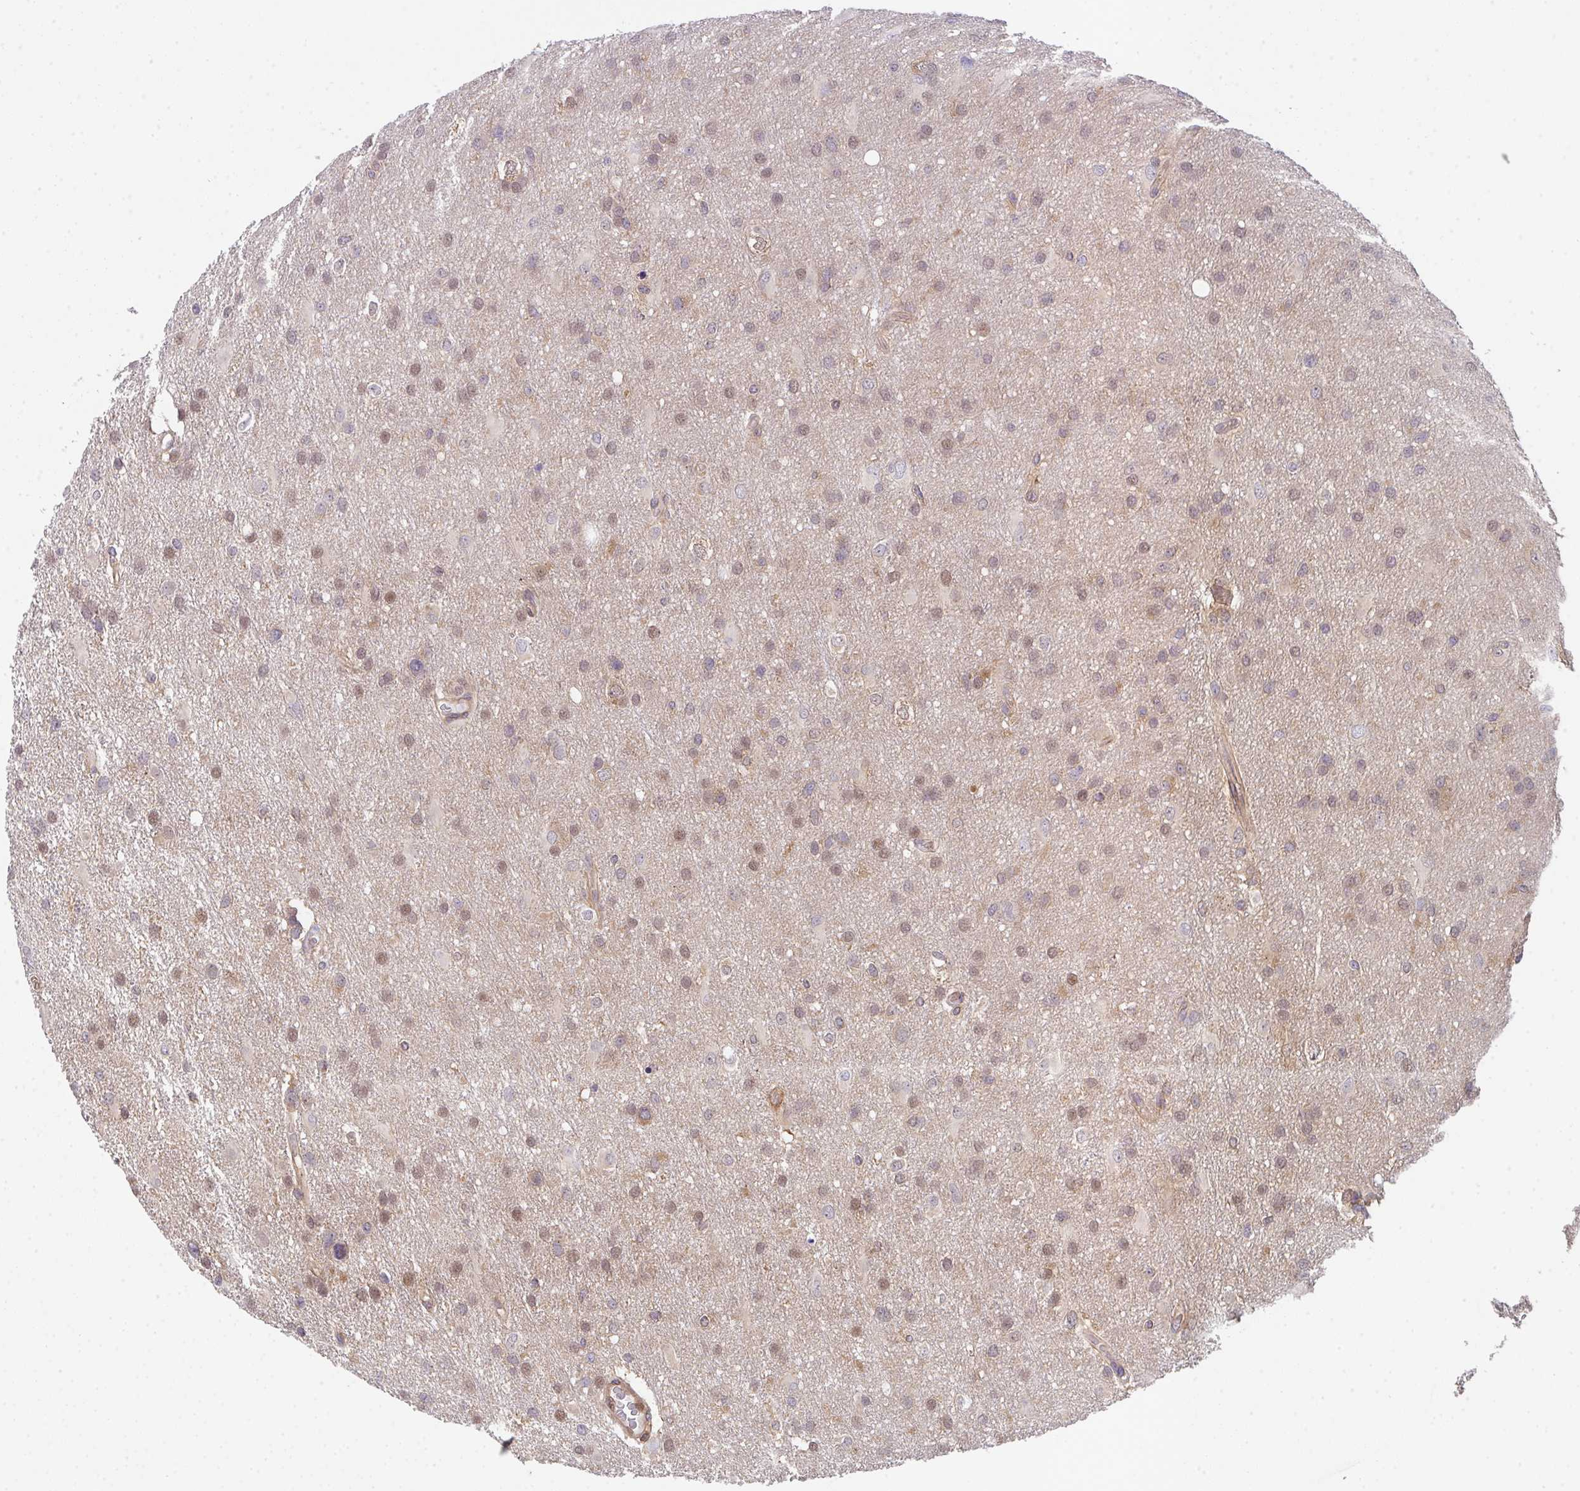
{"staining": {"intensity": "weak", "quantity": "25%-75%", "location": "cytoplasmic/membranous,nuclear"}, "tissue": "glioma", "cell_type": "Tumor cells", "image_type": "cancer", "snomed": [{"axis": "morphology", "description": "Glioma, malignant, High grade"}, {"axis": "topography", "description": "Brain"}], "caption": "This is a histology image of IHC staining of glioma, which shows weak staining in the cytoplasmic/membranous and nuclear of tumor cells.", "gene": "TMEM229A", "patient": {"sex": "male", "age": 53}}